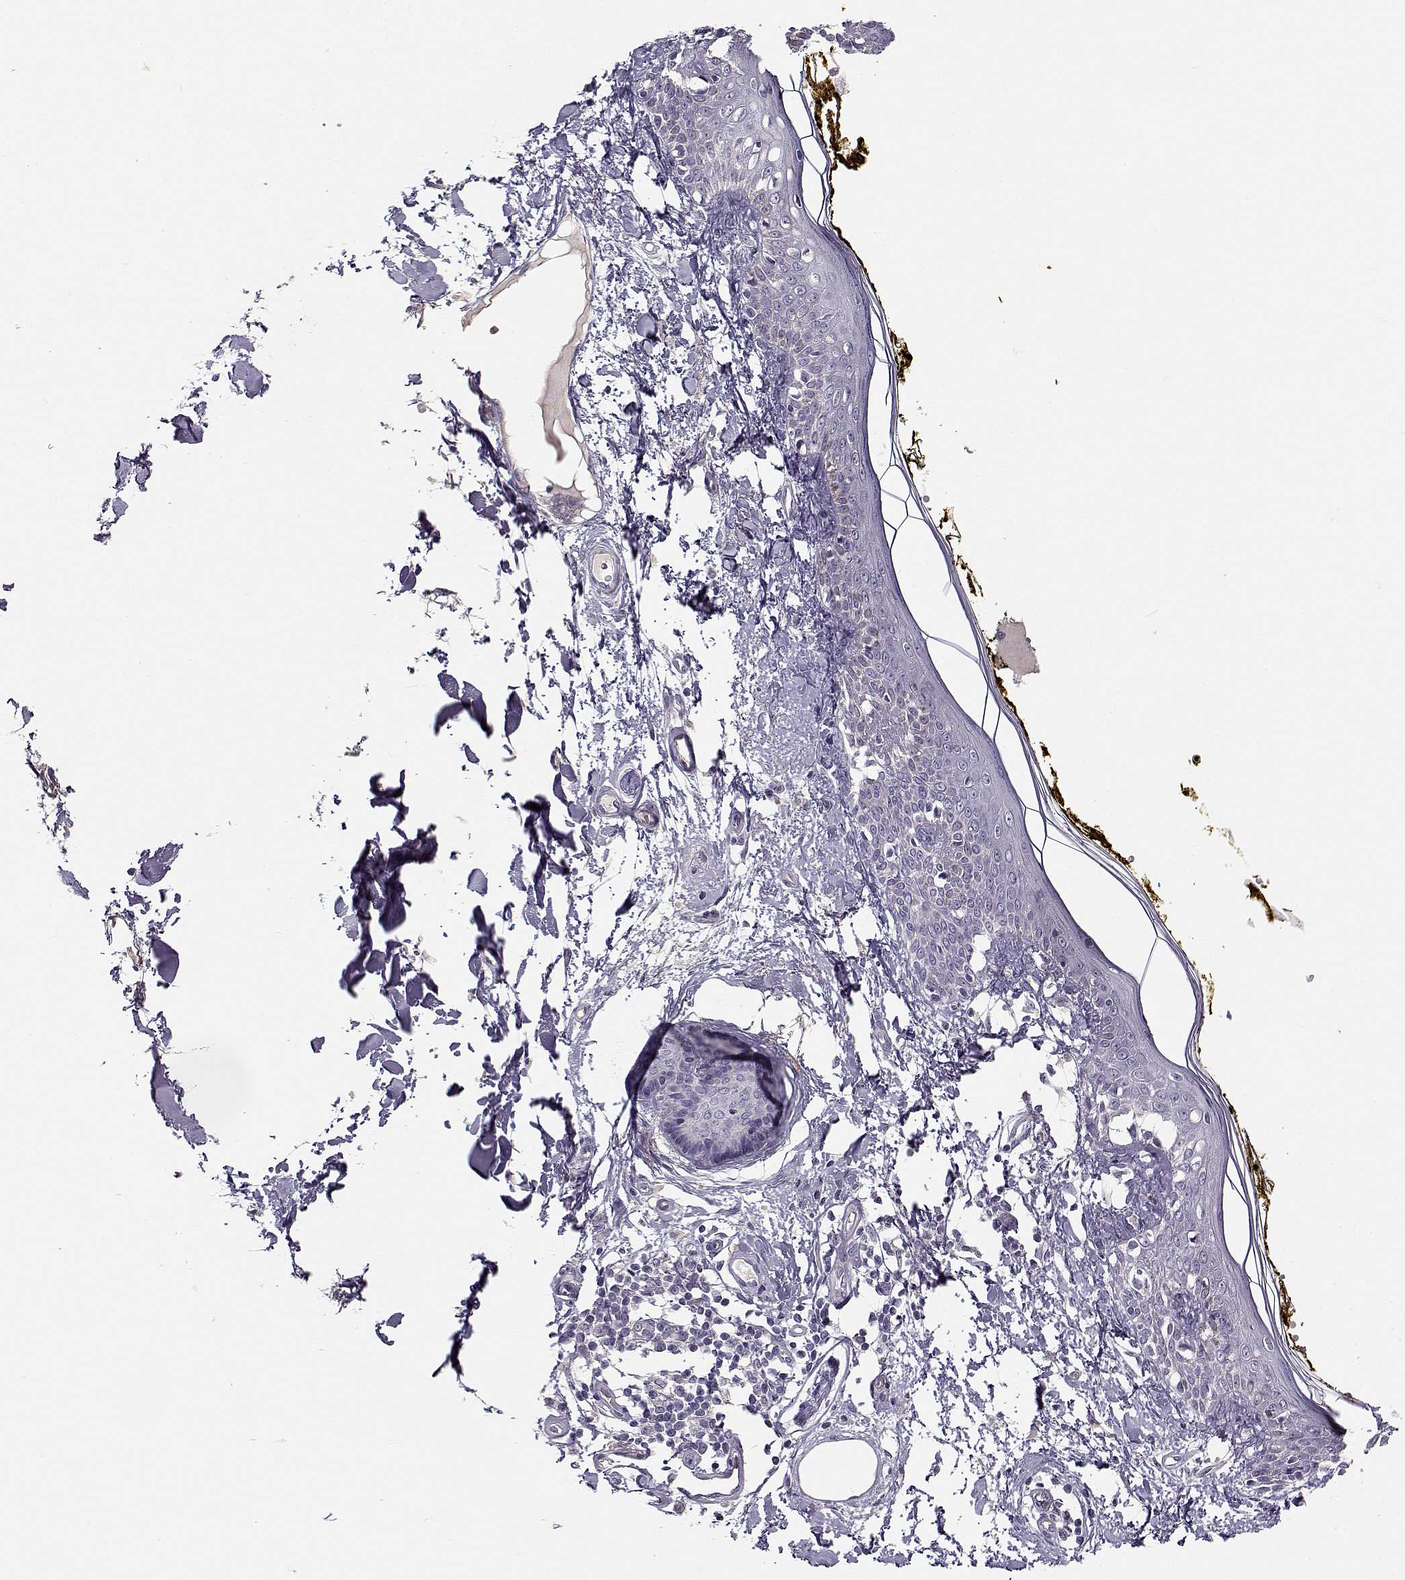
{"staining": {"intensity": "negative", "quantity": "none", "location": "none"}, "tissue": "skin", "cell_type": "Fibroblasts", "image_type": "normal", "snomed": [{"axis": "morphology", "description": "Normal tissue, NOS"}, {"axis": "topography", "description": "Skin"}], "caption": "An immunohistochemistry micrograph of benign skin is shown. There is no staining in fibroblasts of skin. Brightfield microscopy of IHC stained with DAB (3,3'-diaminobenzidine) (brown) and hematoxylin (blue), captured at high magnification.", "gene": "TMEM145", "patient": {"sex": "male", "age": 76}}